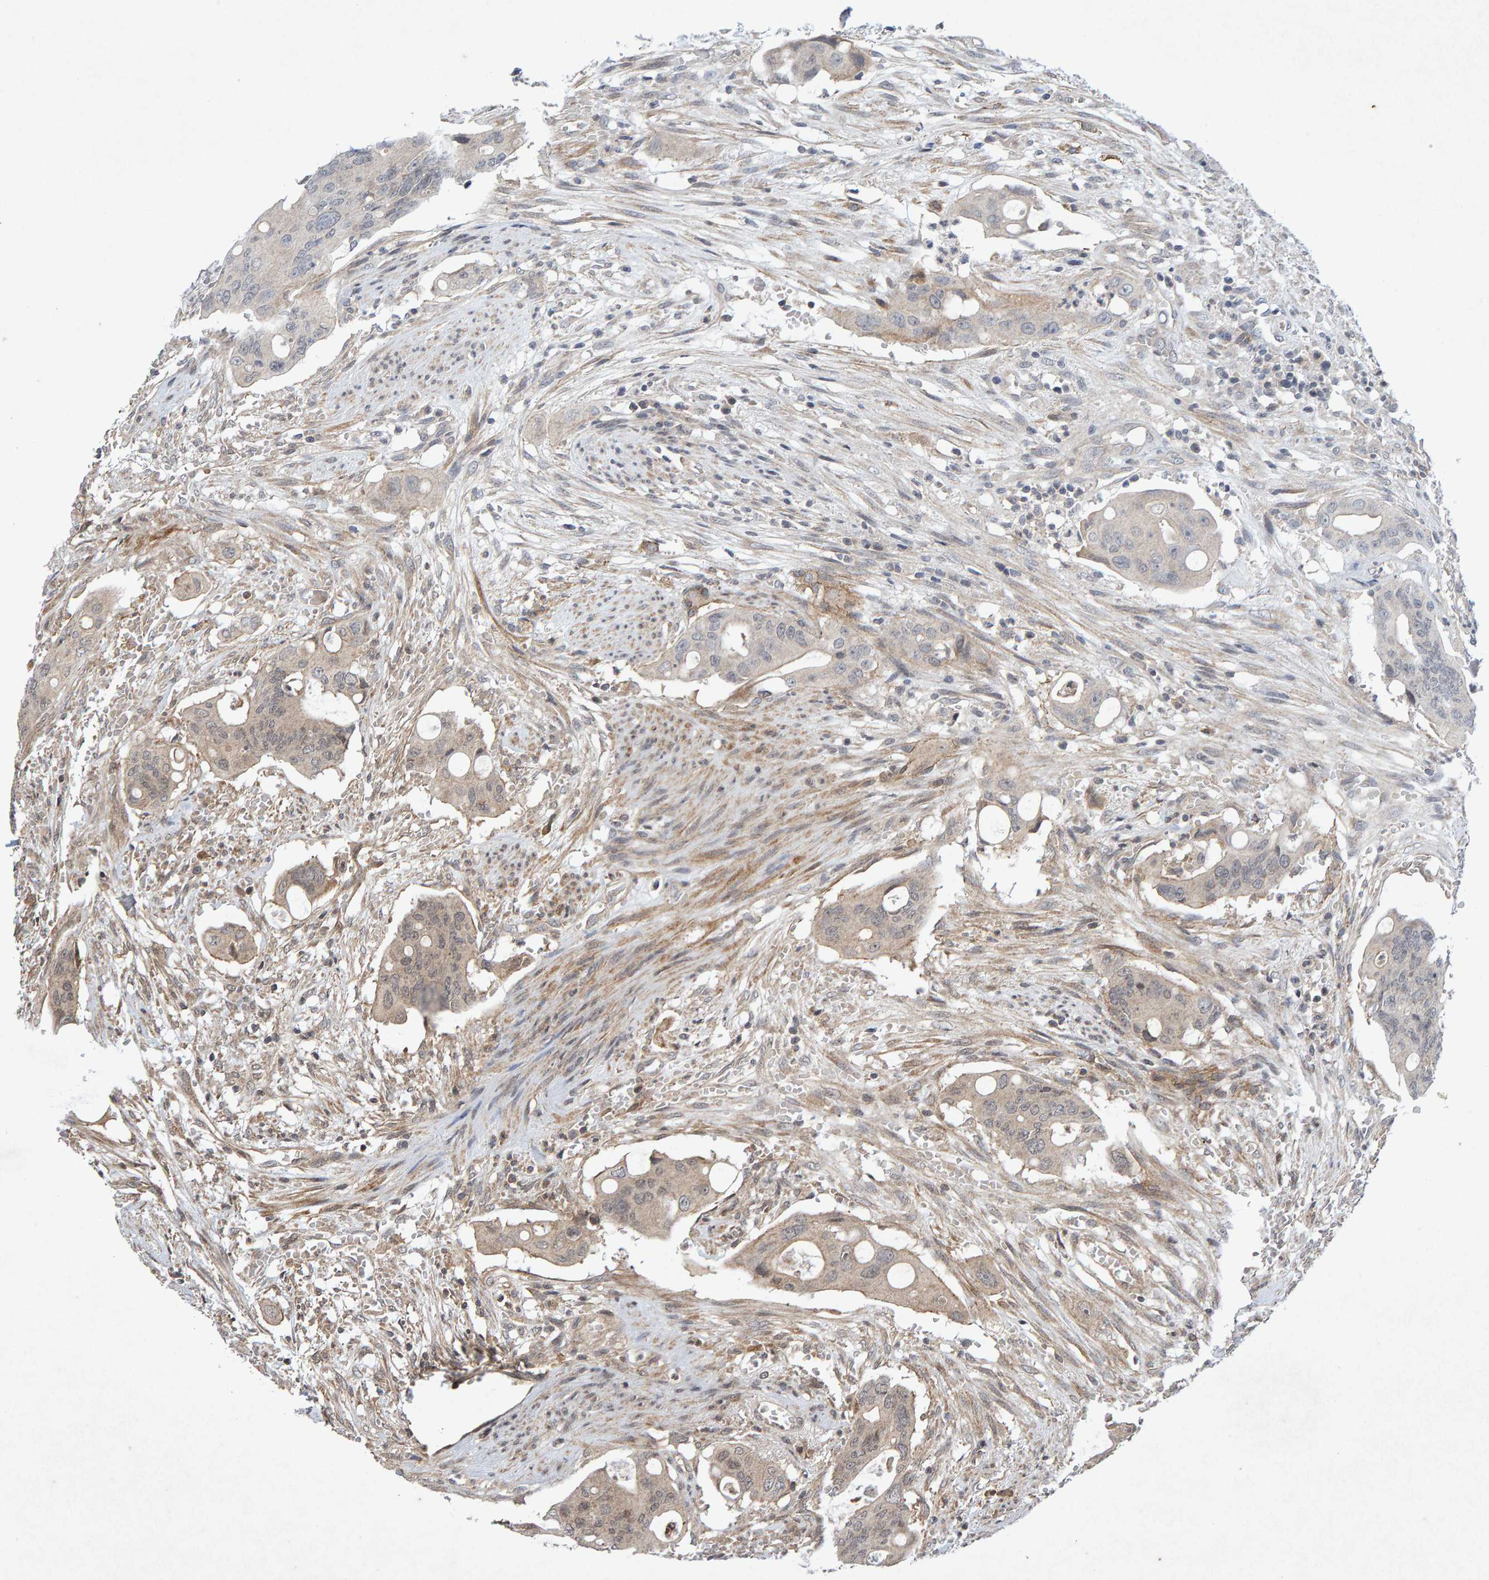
{"staining": {"intensity": "weak", "quantity": ">75%", "location": "cytoplasmic/membranous"}, "tissue": "colorectal cancer", "cell_type": "Tumor cells", "image_type": "cancer", "snomed": [{"axis": "morphology", "description": "Adenocarcinoma, NOS"}, {"axis": "topography", "description": "Colon"}], "caption": "The immunohistochemical stain shows weak cytoplasmic/membranous staining in tumor cells of colorectal cancer (adenocarcinoma) tissue. The staining is performed using DAB brown chromogen to label protein expression. The nuclei are counter-stained blue using hematoxylin.", "gene": "CDH2", "patient": {"sex": "female", "age": 57}}